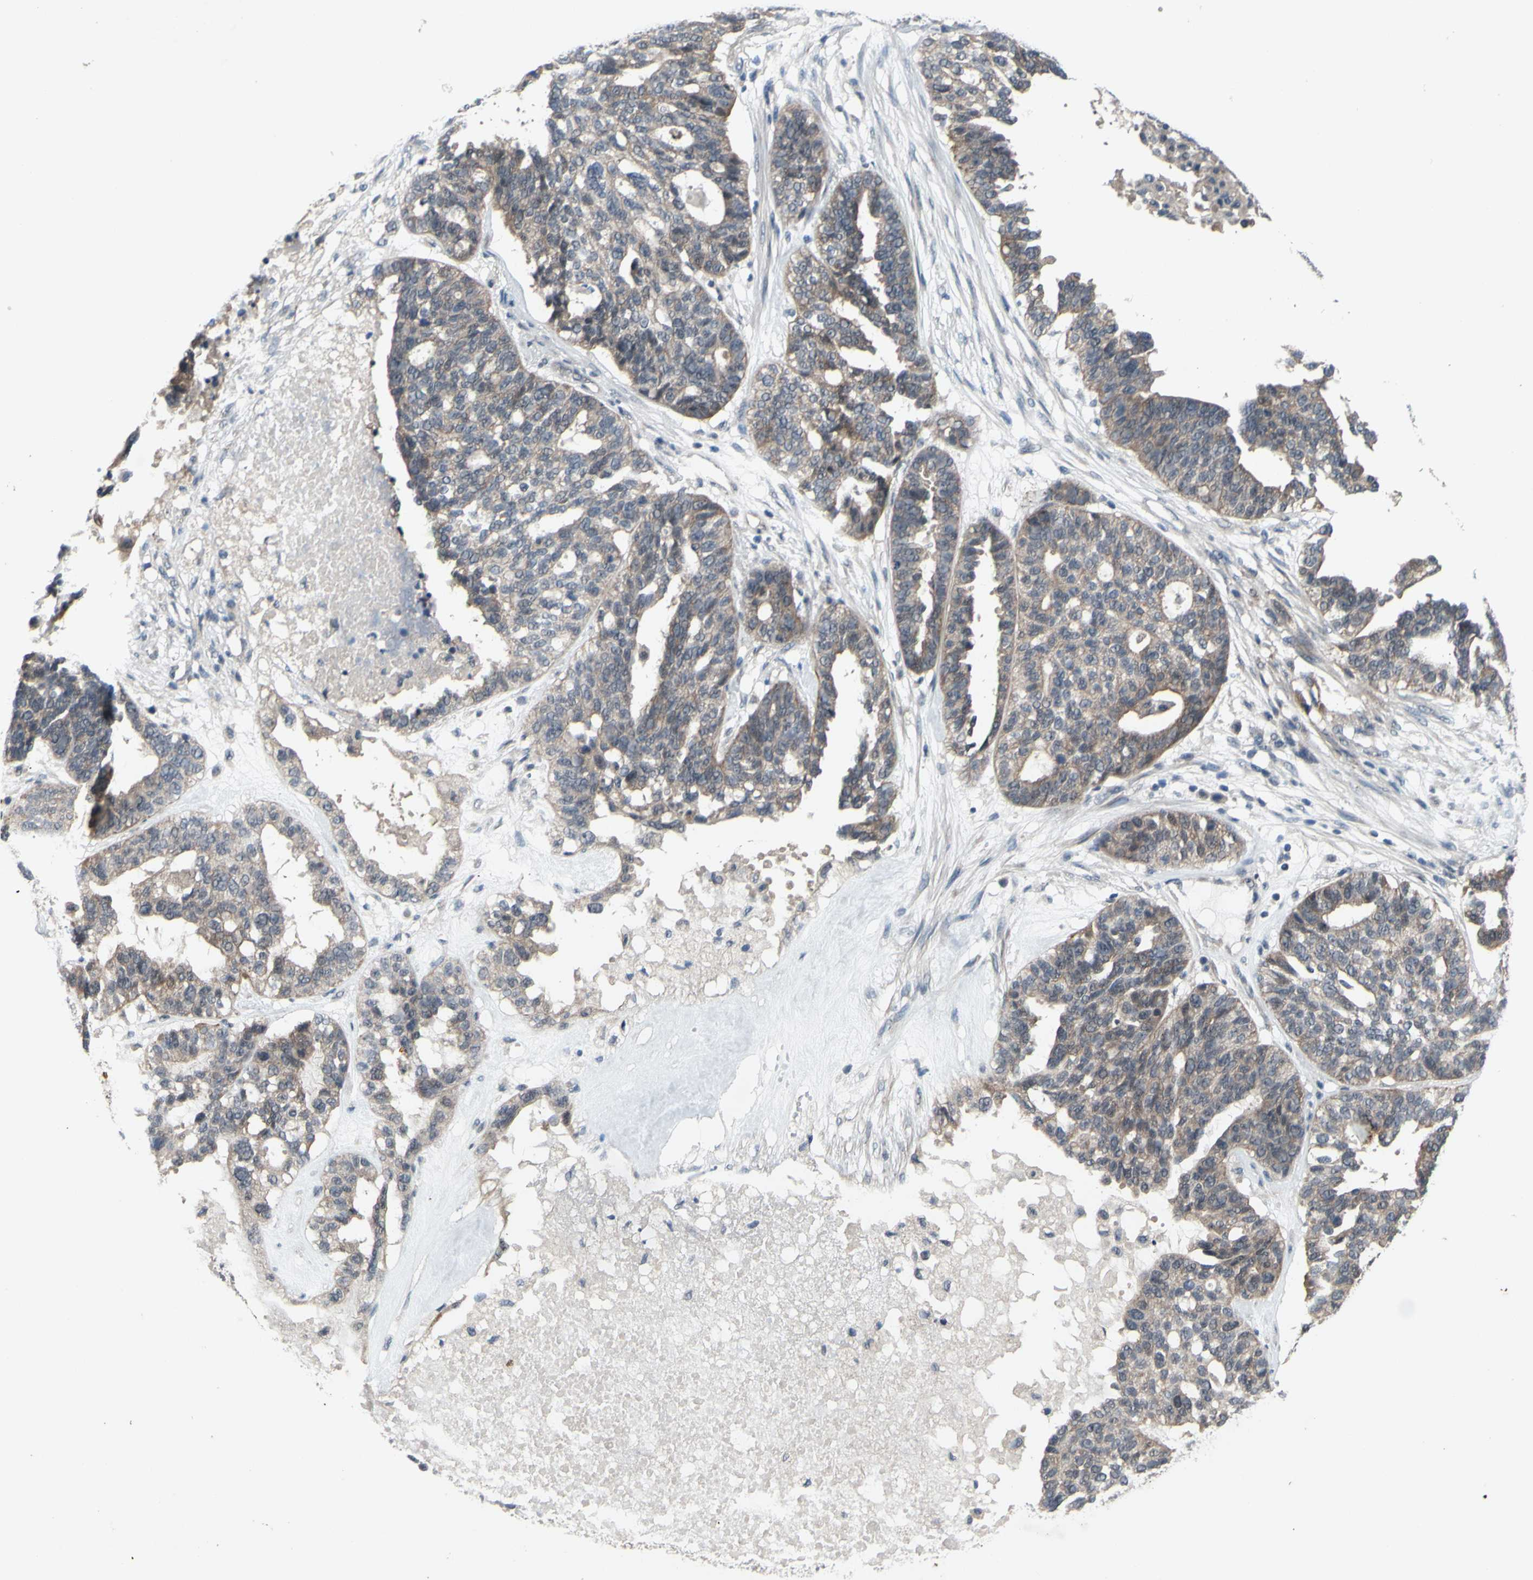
{"staining": {"intensity": "weak", "quantity": "25%-75%", "location": "cytoplasmic/membranous"}, "tissue": "ovarian cancer", "cell_type": "Tumor cells", "image_type": "cancer", "snomed": [{"axis": "morphology", "description": "Cystadenocarcinoma, serous, NOS"}, {"axis": "topography", "description": "Ovary"}], "caption": "This image exhibits immunohistochemistry staining of ovarian cancer (serous cystadenocarcinoma), with low weak cytoplasmic/membranous expression in approximately 25%-75% of tumor cells.", "gene": "TRDMT1", "patient": {"sex": "female", "age": 59}}